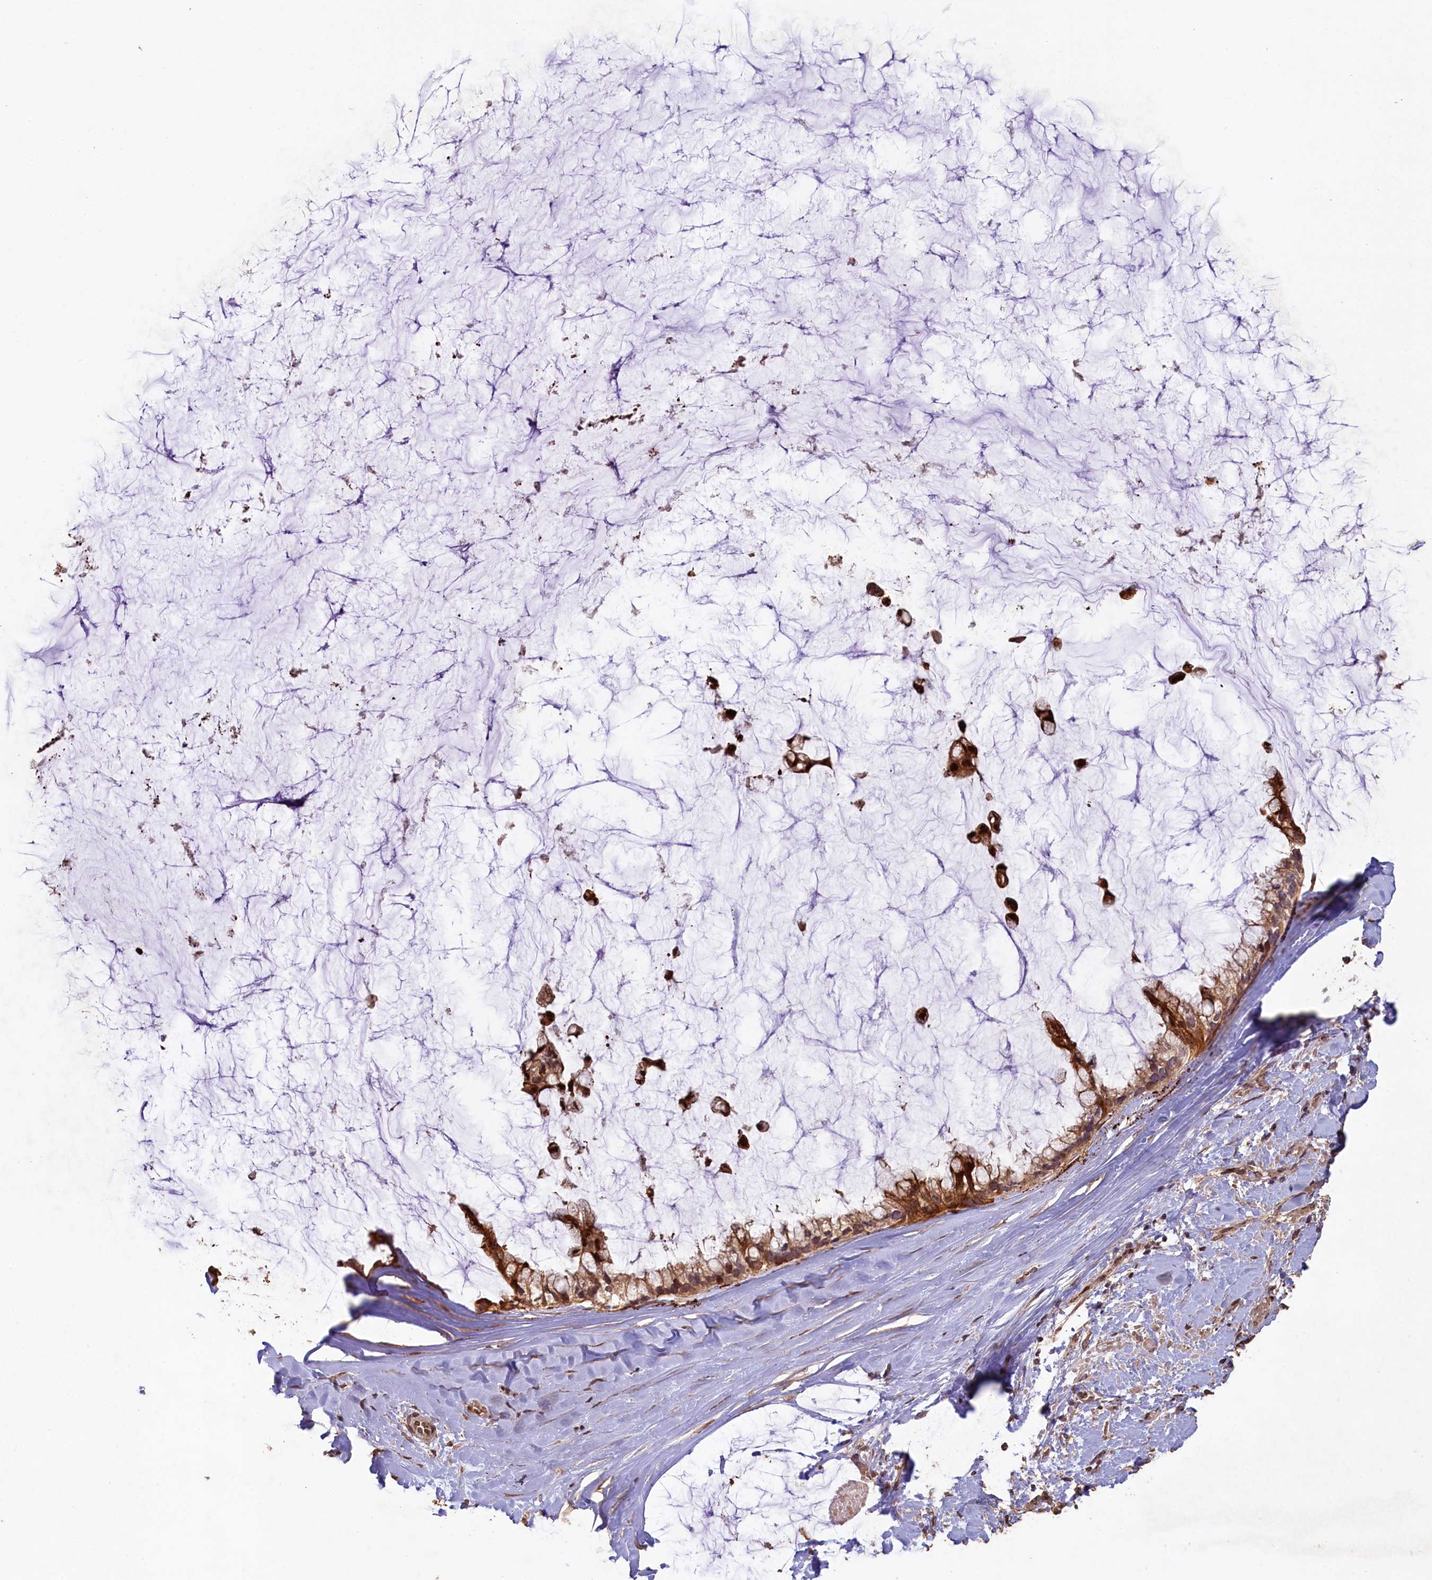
{"staining": {"intensity": "strong", "quantity": ">75%", "location": "cytoplasmic/membranous"}, "tissue": "ovarian cancer", "cell_type": "Tumor cells", "image_type": "cancer", "snomed": [{"axis": "morphology", "description": "Cystadenocarcinoma, mucinous, NOS"}, {"axis": "topography", "description": "Ovary"}], "caption": "Mucinous cystadenocarcinoma (ovarian) stained with a brown dye exhibits strong cytoplasmic/membranous positive positivity in about >75% of tumor cells.", "gene": "SLC38A7", "patient": {"sex": "female", "age": 39}}